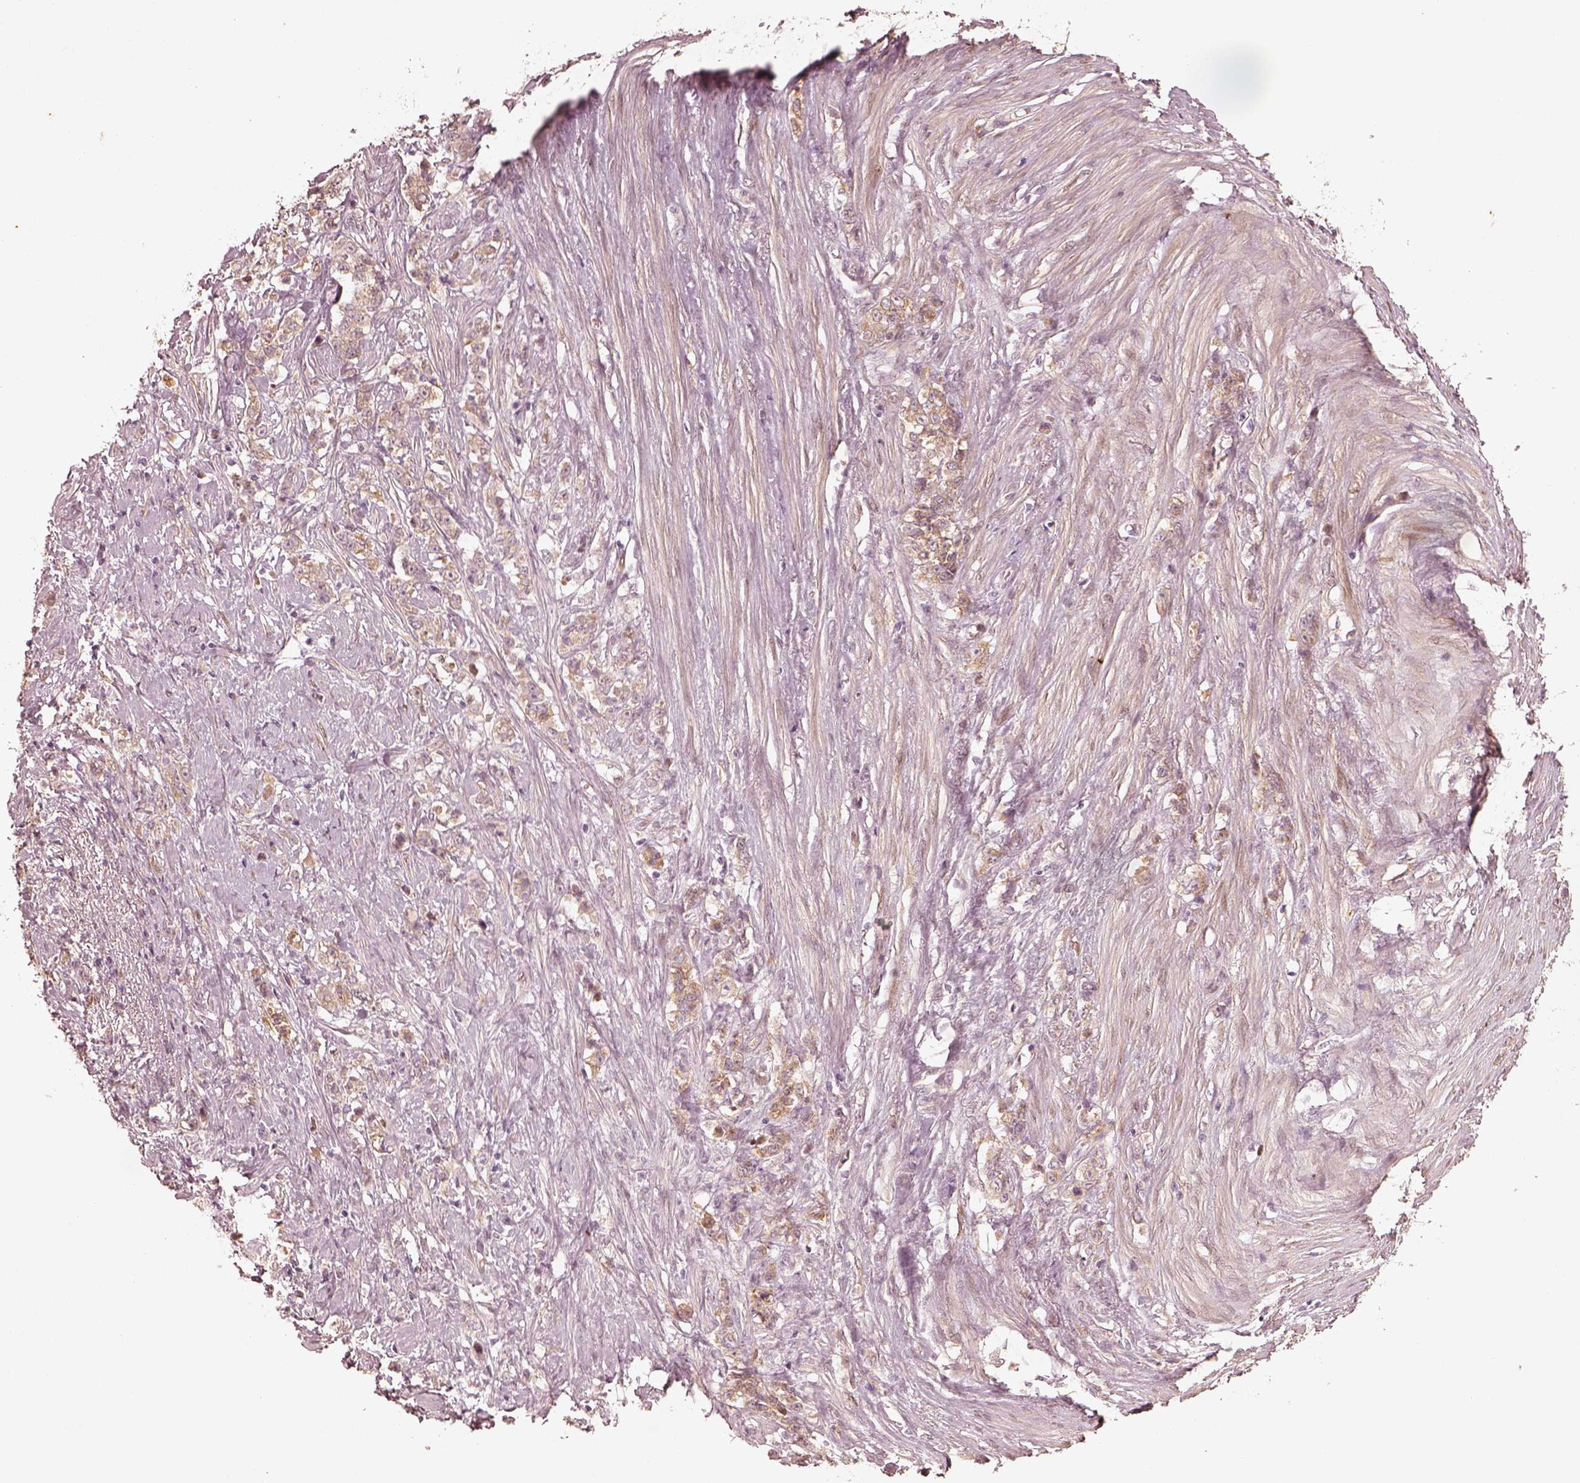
{"staining": {"intensity": "moderate", "quantity": ">75%", "location": "cytoplasmic/membranous"}, "tissue": "stomach cancer", "cell_type": "Tumor cells", "image_type": "cancer", "snomed": [{"axis": "morphology", "description": "Adenocarcinoma, NOS"}, {"axis": "topography", "description": "Stomach, lower"}], "caption": "High-power microscopy captured an IHC photomicrograph of stomach cancer (adenocarcinoma), revealing moderate cytoplasmic/membranous positivity in approximately >75% of tumor cells.", "gene": "WLS", "patient": {"sex": "male", "age": 88}}